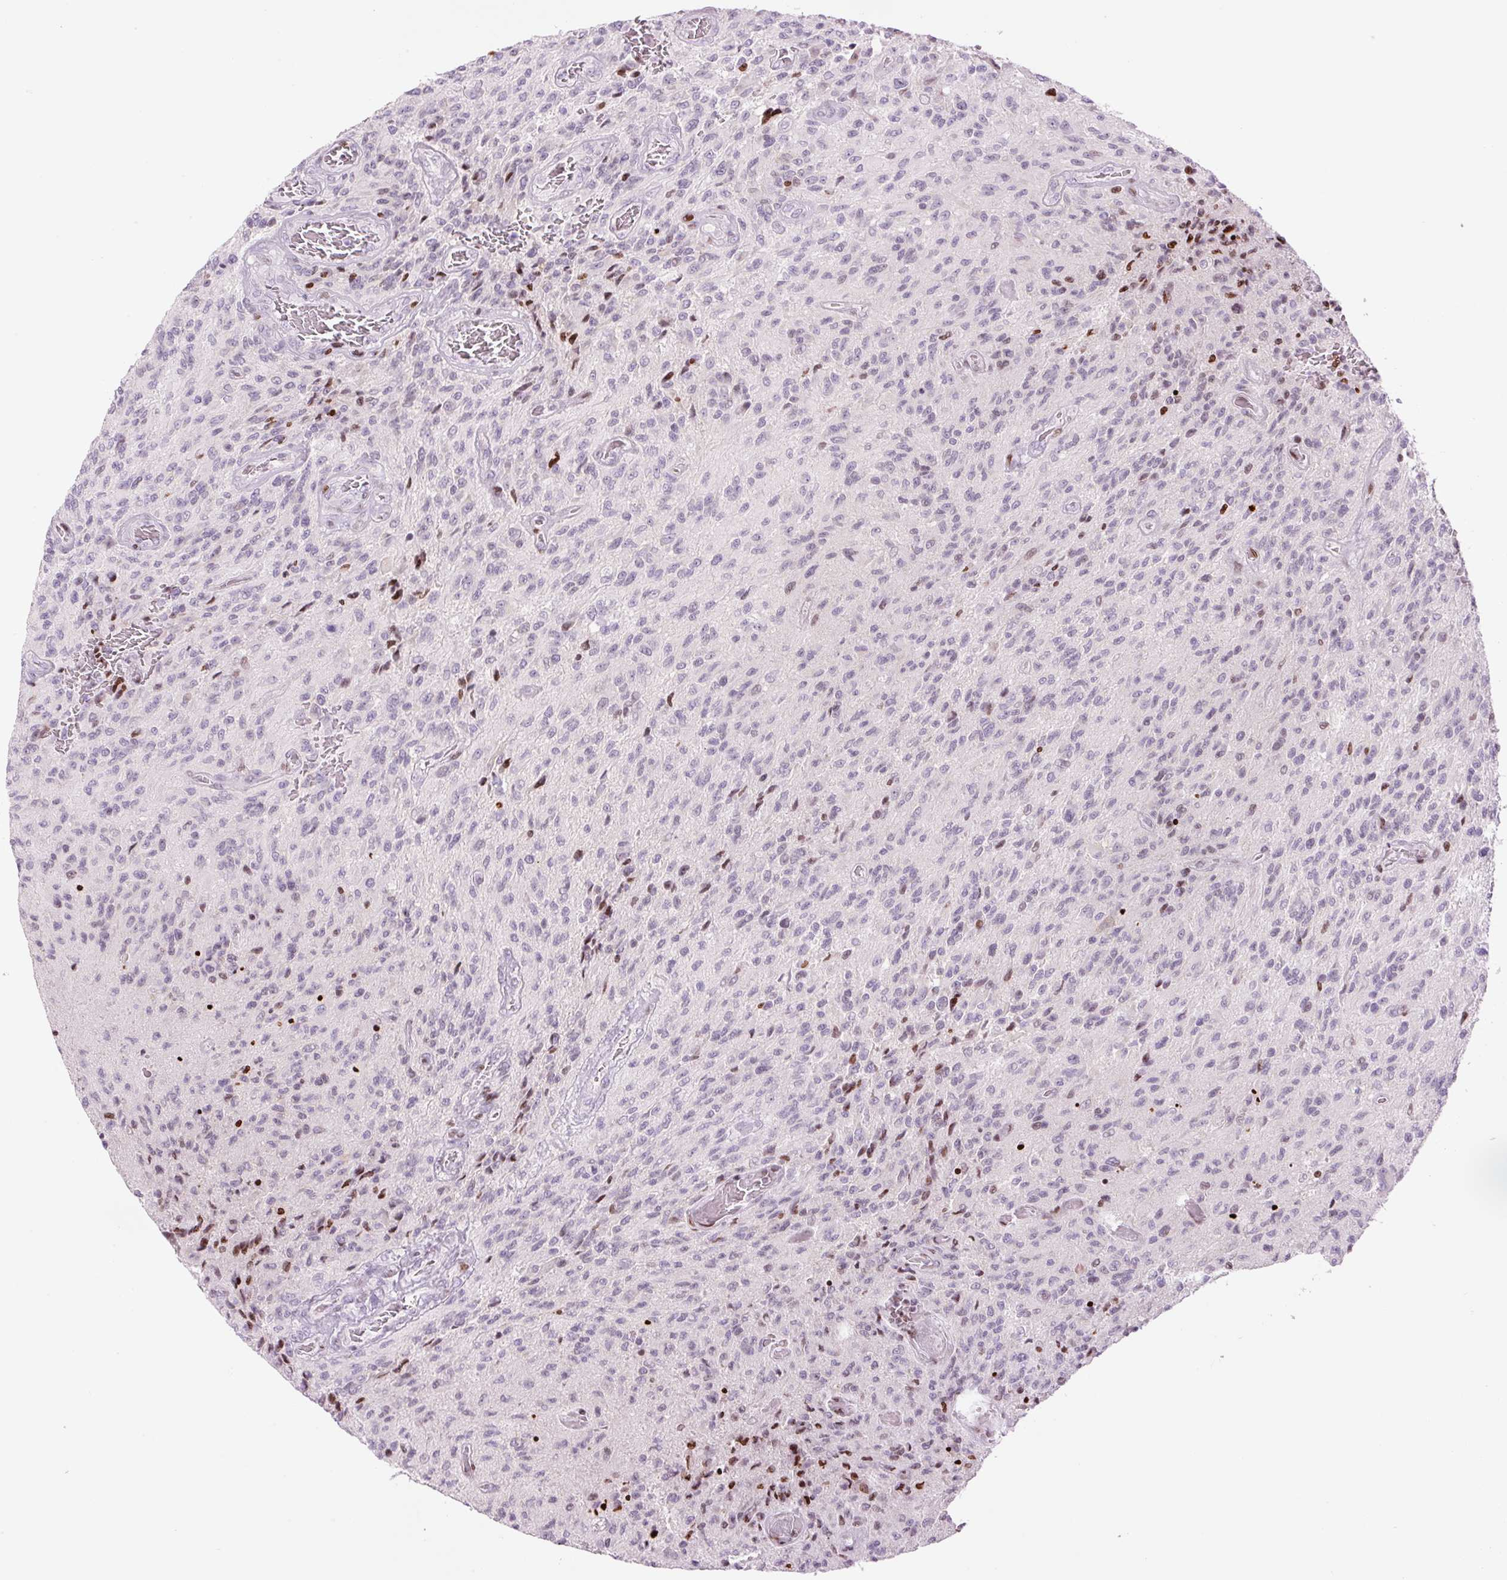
{"staining": {"intensity": "moderate", "quantity": "<25%", "location": "nuclear"}, "tissue": "glioma", "cell_type": "Tumor cells", "image_type": "cancer", "snomed": [{"axis": "morphology", "description": "Normal tissue, NOS"}, {"axis": "morphology", "description": "Glioma, malignant, High grade"}, {"axis": "topography", "description": "Cerebral cortex"}], "caption": "High-magnification brightfield microscopy of glioma stained with DAB (brown) and counterstained with hematoxylin (blue). tumor cells exhibit moderate nuclear staining is seen in approximately<25% of cells.", "gene": "TMEM177", "patient": {"sex": "male", "age": 56}}